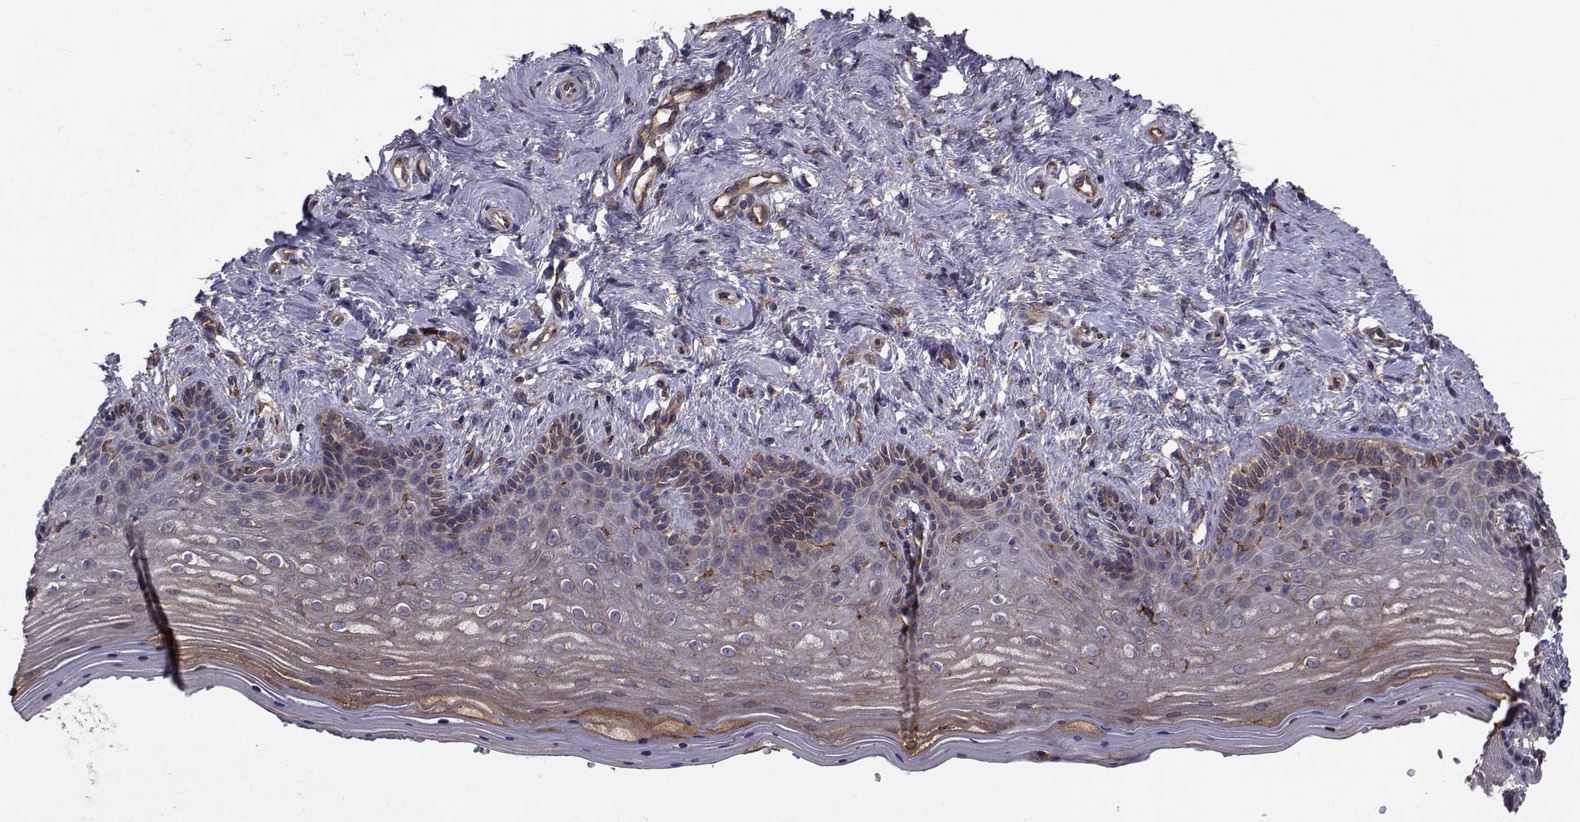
{"staining": {"intensity": "moderate", "quantity": ">75%", "location": "cytoplasmic/membranous"}, "tissue": "vagina", "cell_type": "Squamous epithelial cells", "image_type": "normal", "snomed": [{"axis": "morphology", "description": "Normal tissue, NOS"}, {"axis": "topography", "description": "Vagina"}], "caption": "Protein analysis of normal vagina displays moderate cytoplasmic/membranous staining in approximately >75% of squamous epithelial cells.", "gene": "TRIP10", "patient": {"sex": "female", "age": 45}}